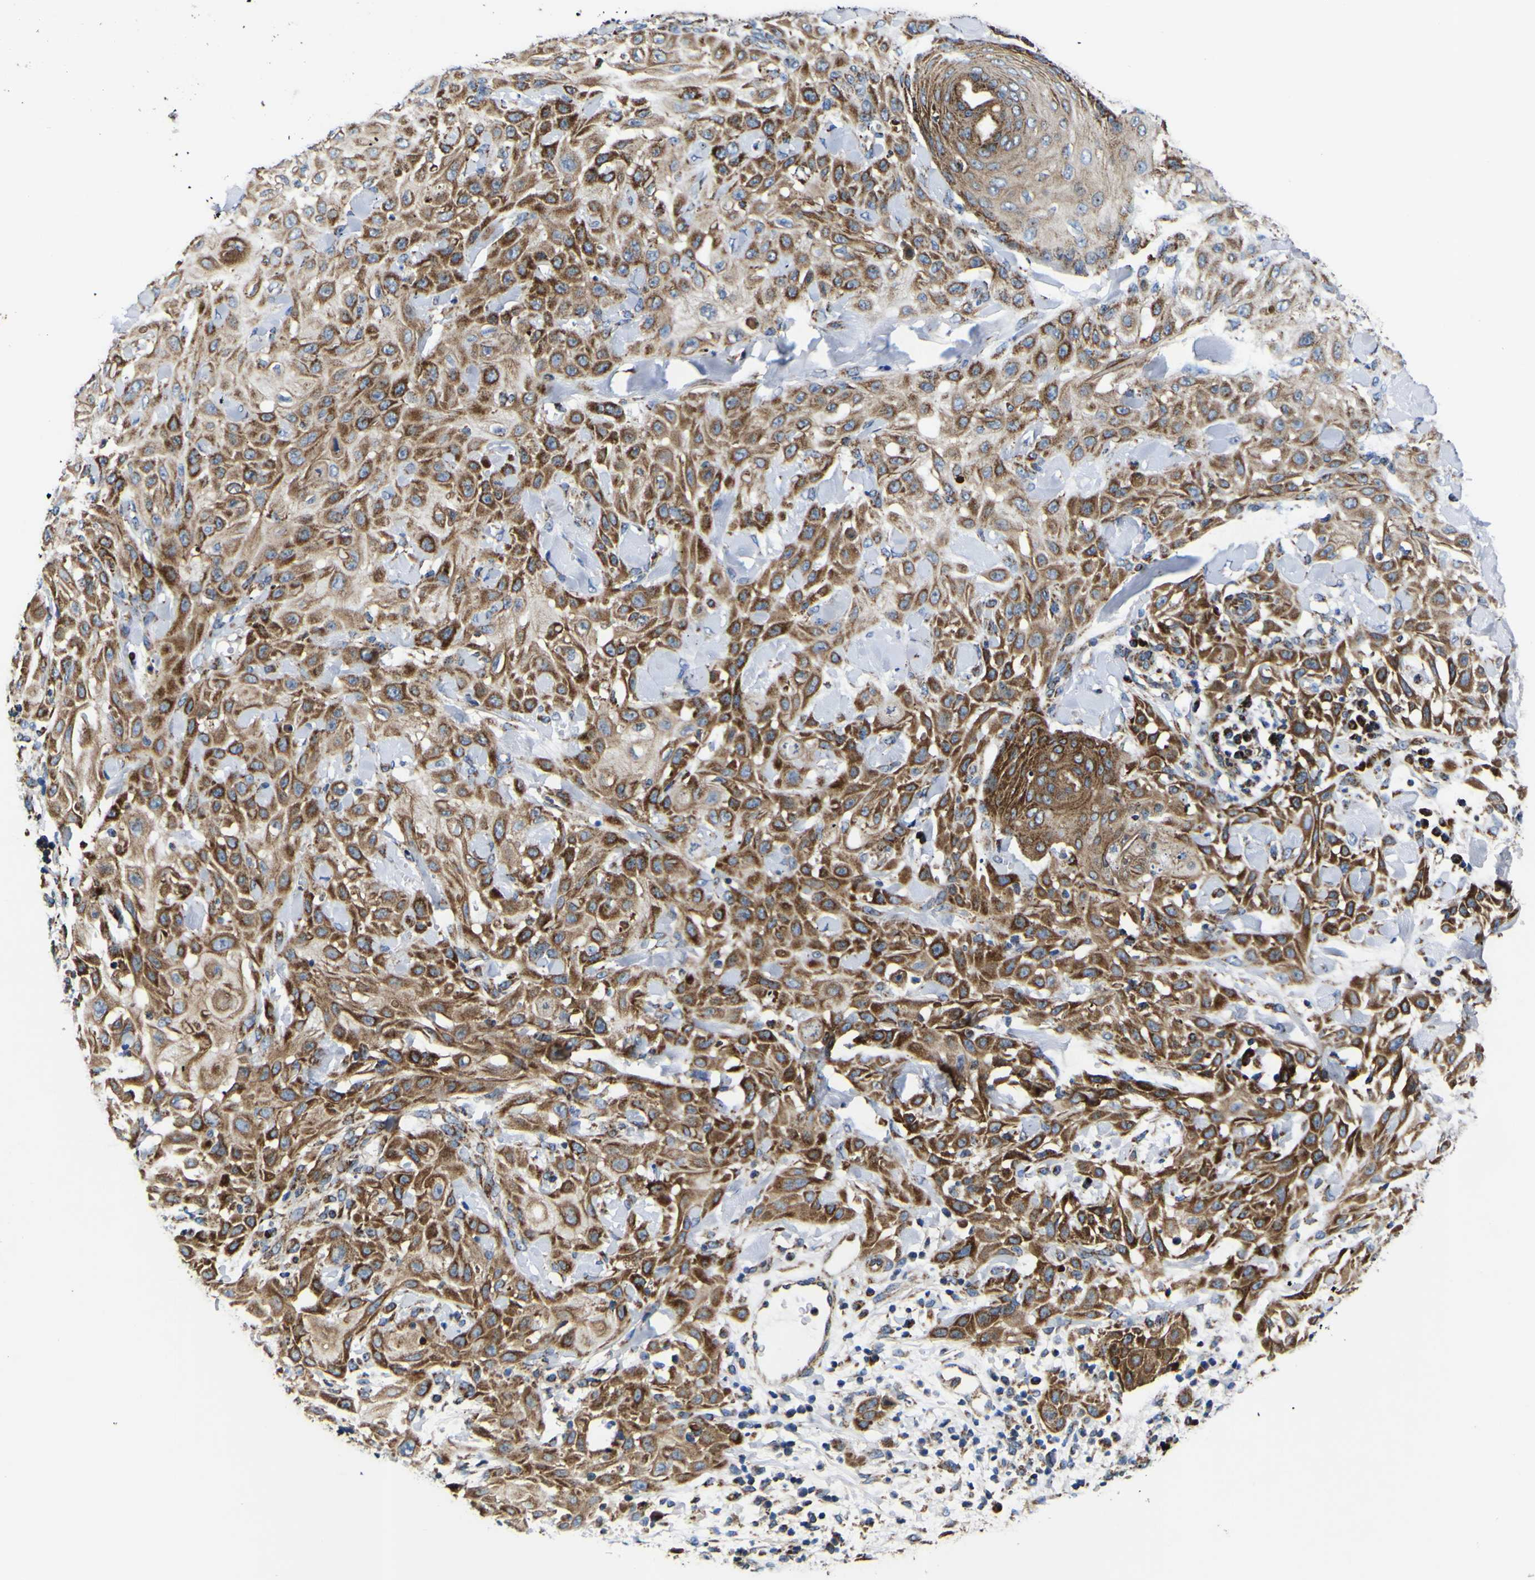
{"staining": {"intensity": "moderate", "quantity": ">75%", "location": "cytoplasmic/membranous"}, "tissue": "skin cancer", "cell_type": "Tumor cells", "image_type": "cancer", "snomed": [{"axis": "morphology", "description": "Squamous cell carcinoma, NOS"}, {"axis": "topography", "description": "Skin"}], "caption": "Tumor cells exhibit medium levels of moderate cytoplasmic/membranous staining in about >75% of cells in squamous cell carcinoma (skin).", "gene": "PTRH2", "patient": {"sex": "male", "age": 24}}